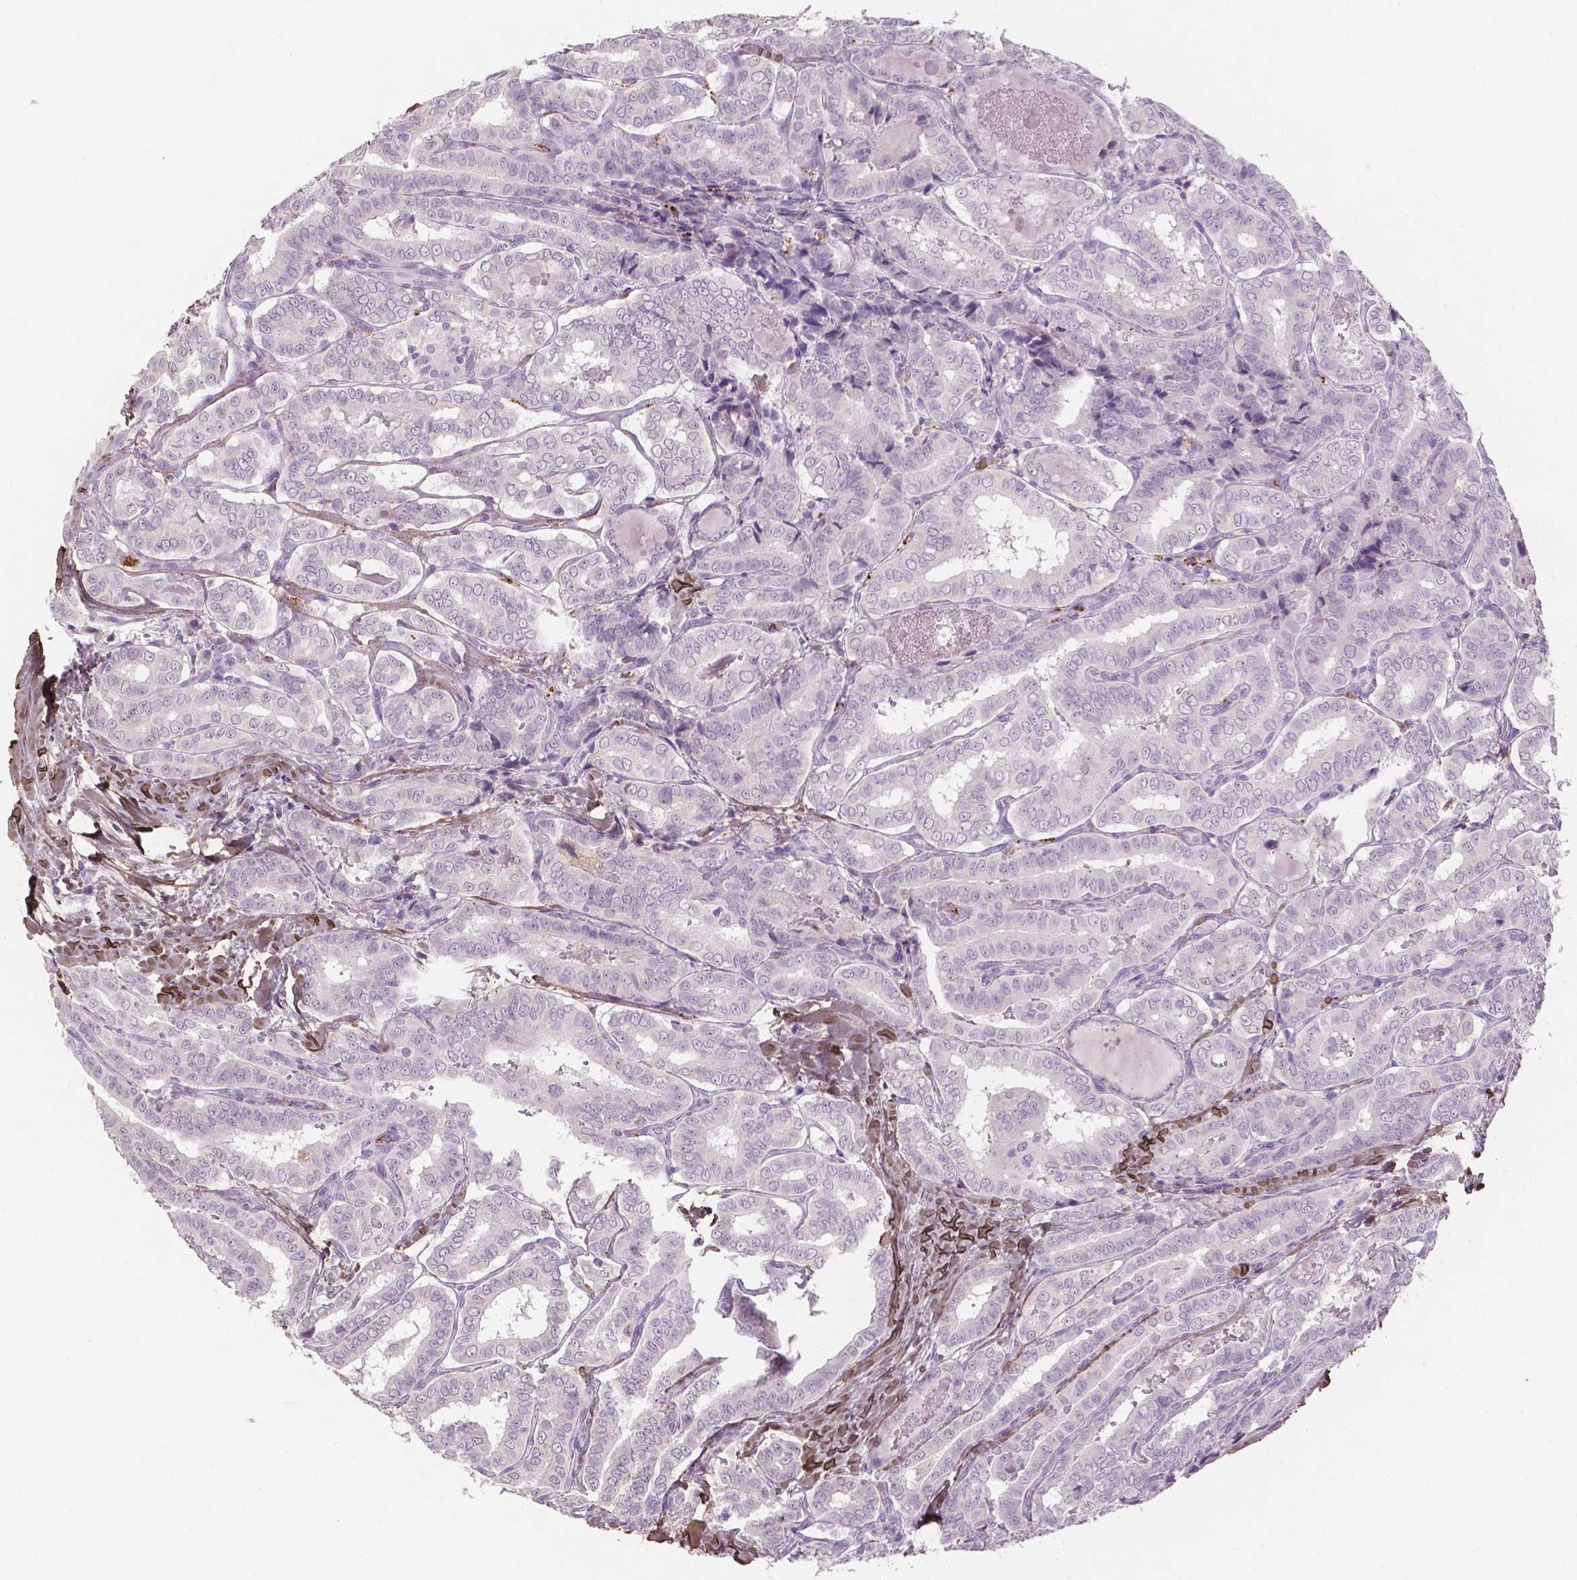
{"staining": {"intensity": "negative", "quantity": "none", "location": "none"}, "tissue": "thyroid cancer", "cell_type": "Tumor cells", "image_type": "cancer", "snomed": [{"axis": "morphology", "description": "Papillary adenocarcinoma, NOS"}, {"axis": "morphology", "description": "Papillary adenoma metastatic"}, {"axis": "topography", "description": "Thyroid gland"}], "caption": "An immunohistochemistry (IHC) photomicrograph of thyroid cancer (papillary adenoma metastatic) is shown. There is no staining in tumor cells of thyroid cancer (papillary adenoma metastatic). (DAB (3,3'-diaminobenzidine) immunohistochemistry visualized using brightfield microscopy, high magnification).", "gene": "DLG2", "patient": {"sex": "female", "age": 50}}